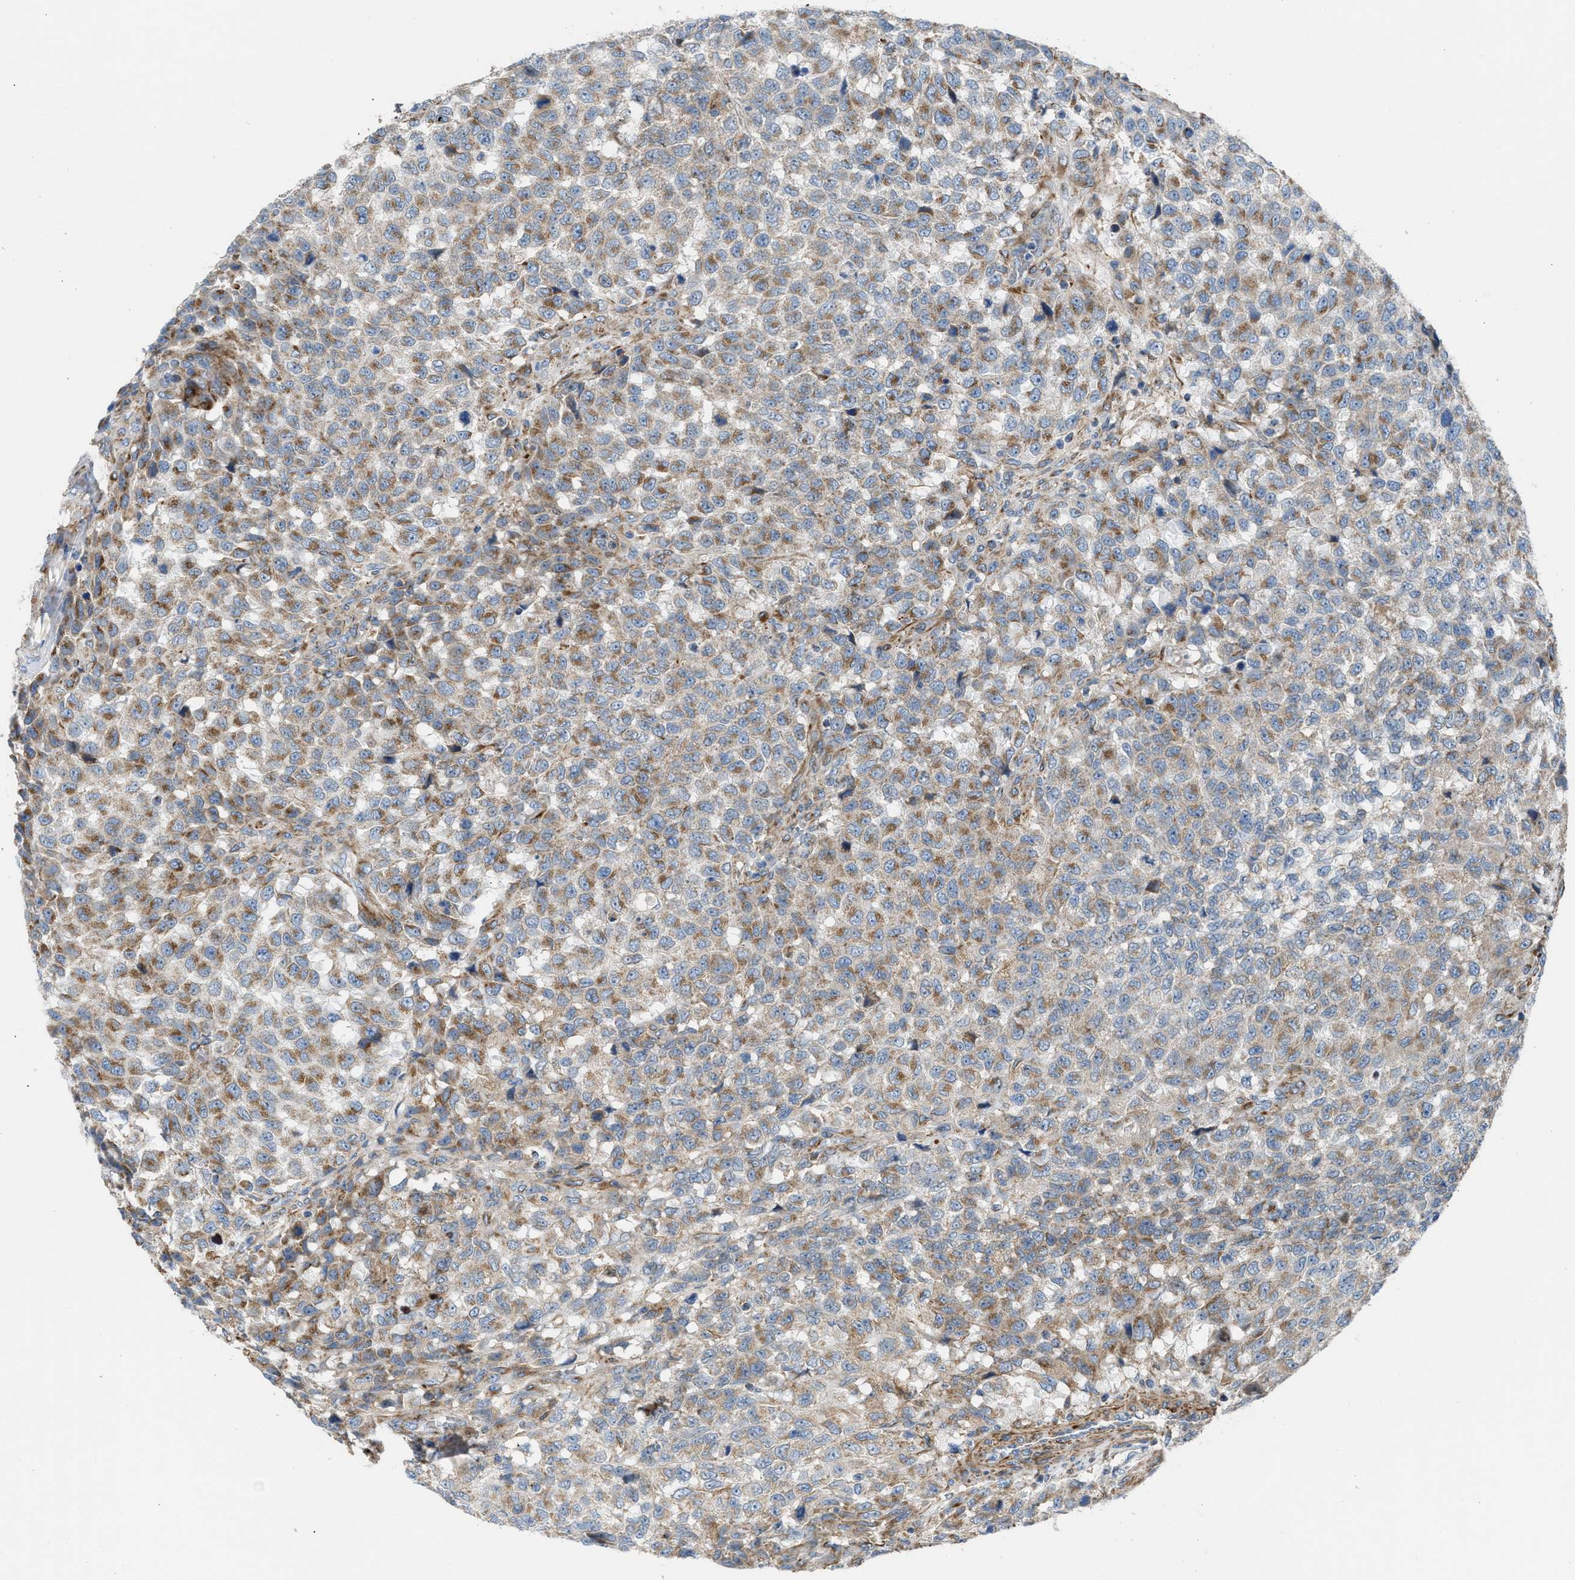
{"staining": {"intensity": "moderate", "quantity": ">75%", "location": "cytoplasmic/membranous"}, "tissue": "testis cancer", "cell_type": "Tumor cells", "image_type": "cancer", "snomed": [{"axis": "morphology", "description": "Seminoma, NOS"}, {"axis": "topography", "description": "Testis"}], "caption": "A medium amount of moderate cytoplasmic/membranous expression is appreciated in approximately >75% of tumor cells in seminoma (testis) tissue.", "gene": "SLC10A3", "patient": {"sex": "male", "age": 59}}